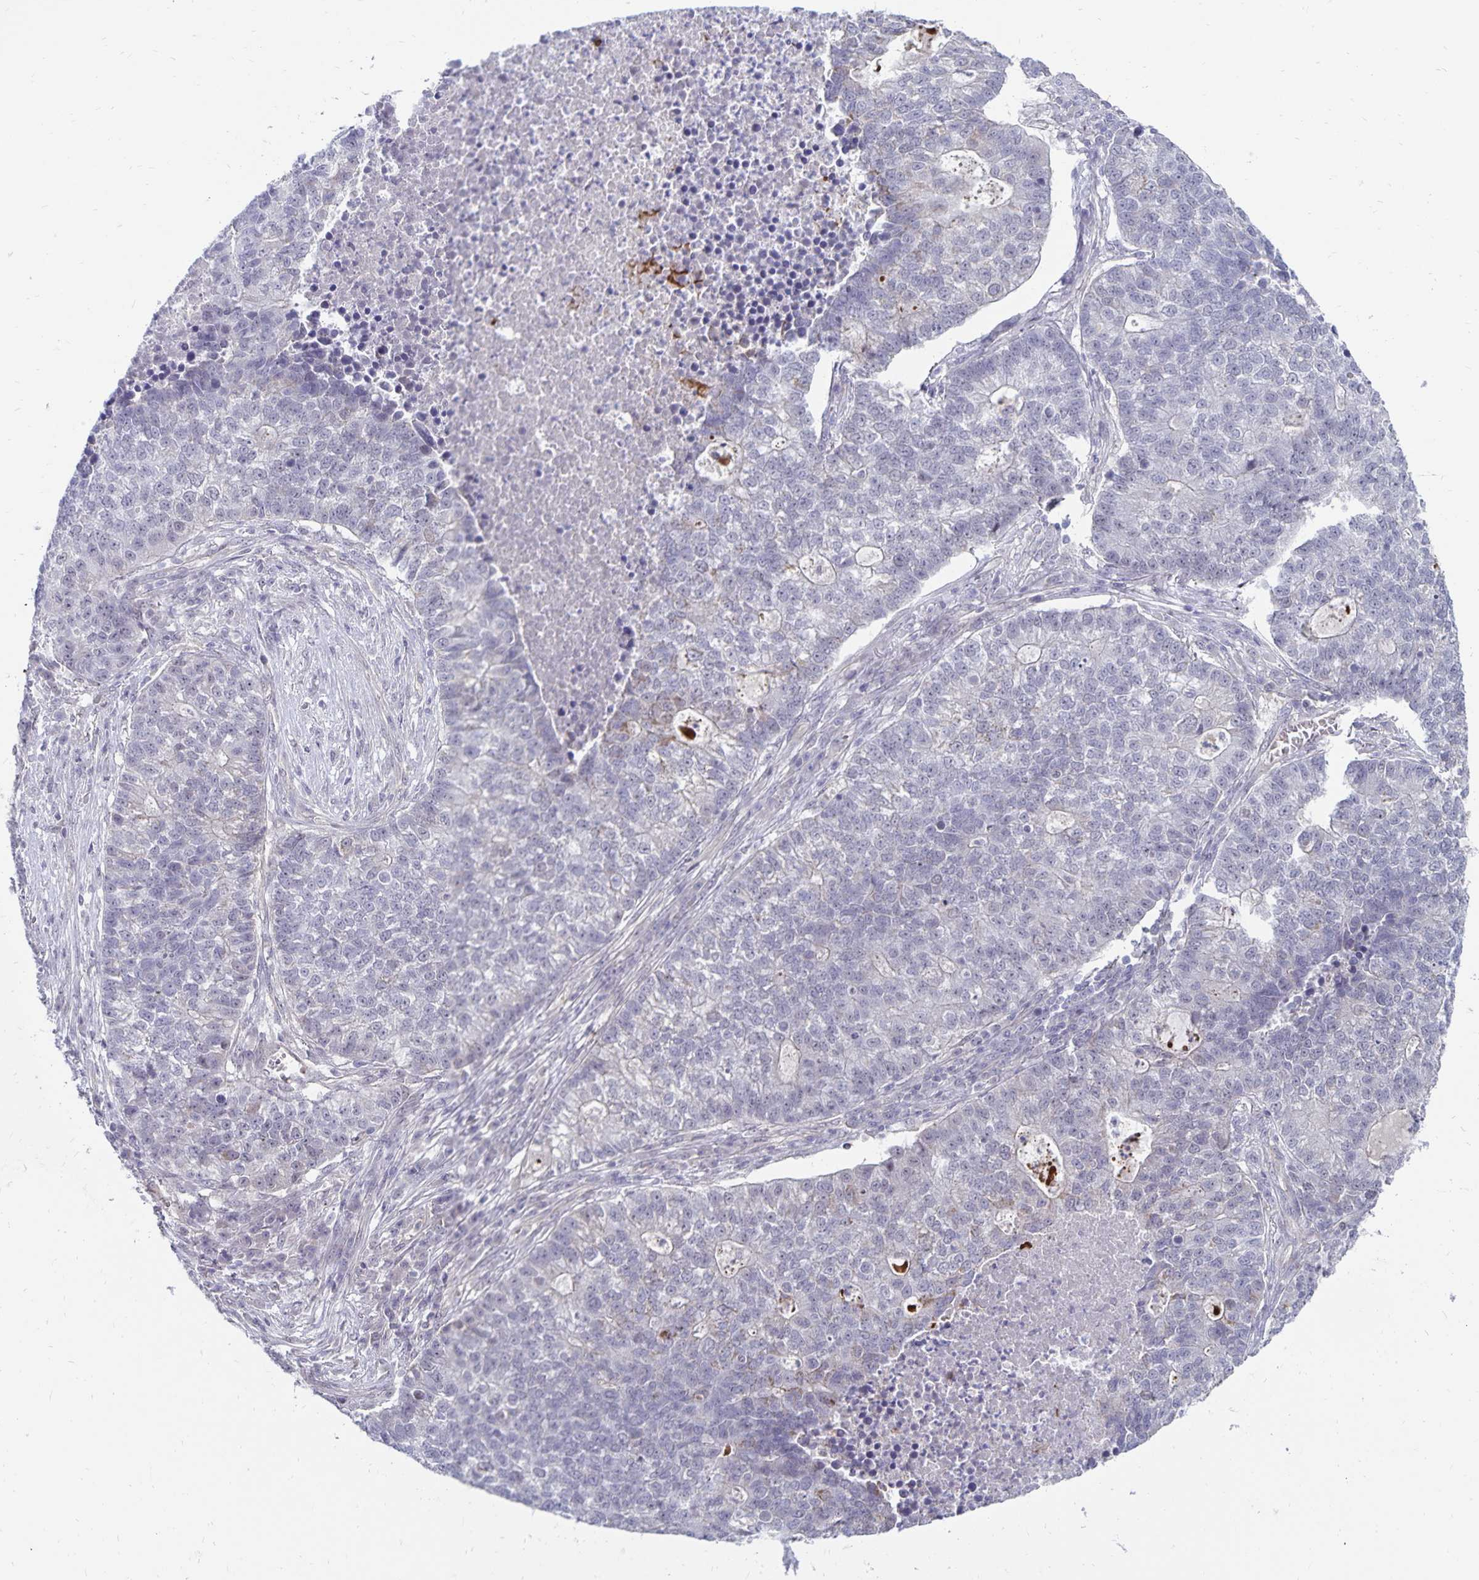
{"staining": {"intensity": "negative", "quantity": "none", "location": "none"}, "tissue": "lung cancer", "cell_type": "Tumor cells", "image_type": "cancer", "snomed": [{"axis": "morphology", "description": "Adenocarcinoma, NOS"}, {"axis": "topography", "description": "Lung"}], "caption": "IHC histopathology image of neoplastic tissue: human lung cancer stained with DAB (3,3'-diaminobenzidine) exhibits no significant protein expression in tumor cells.", "gene": "CDKN2B", "patient": {"sex": "male", "age": 57}}